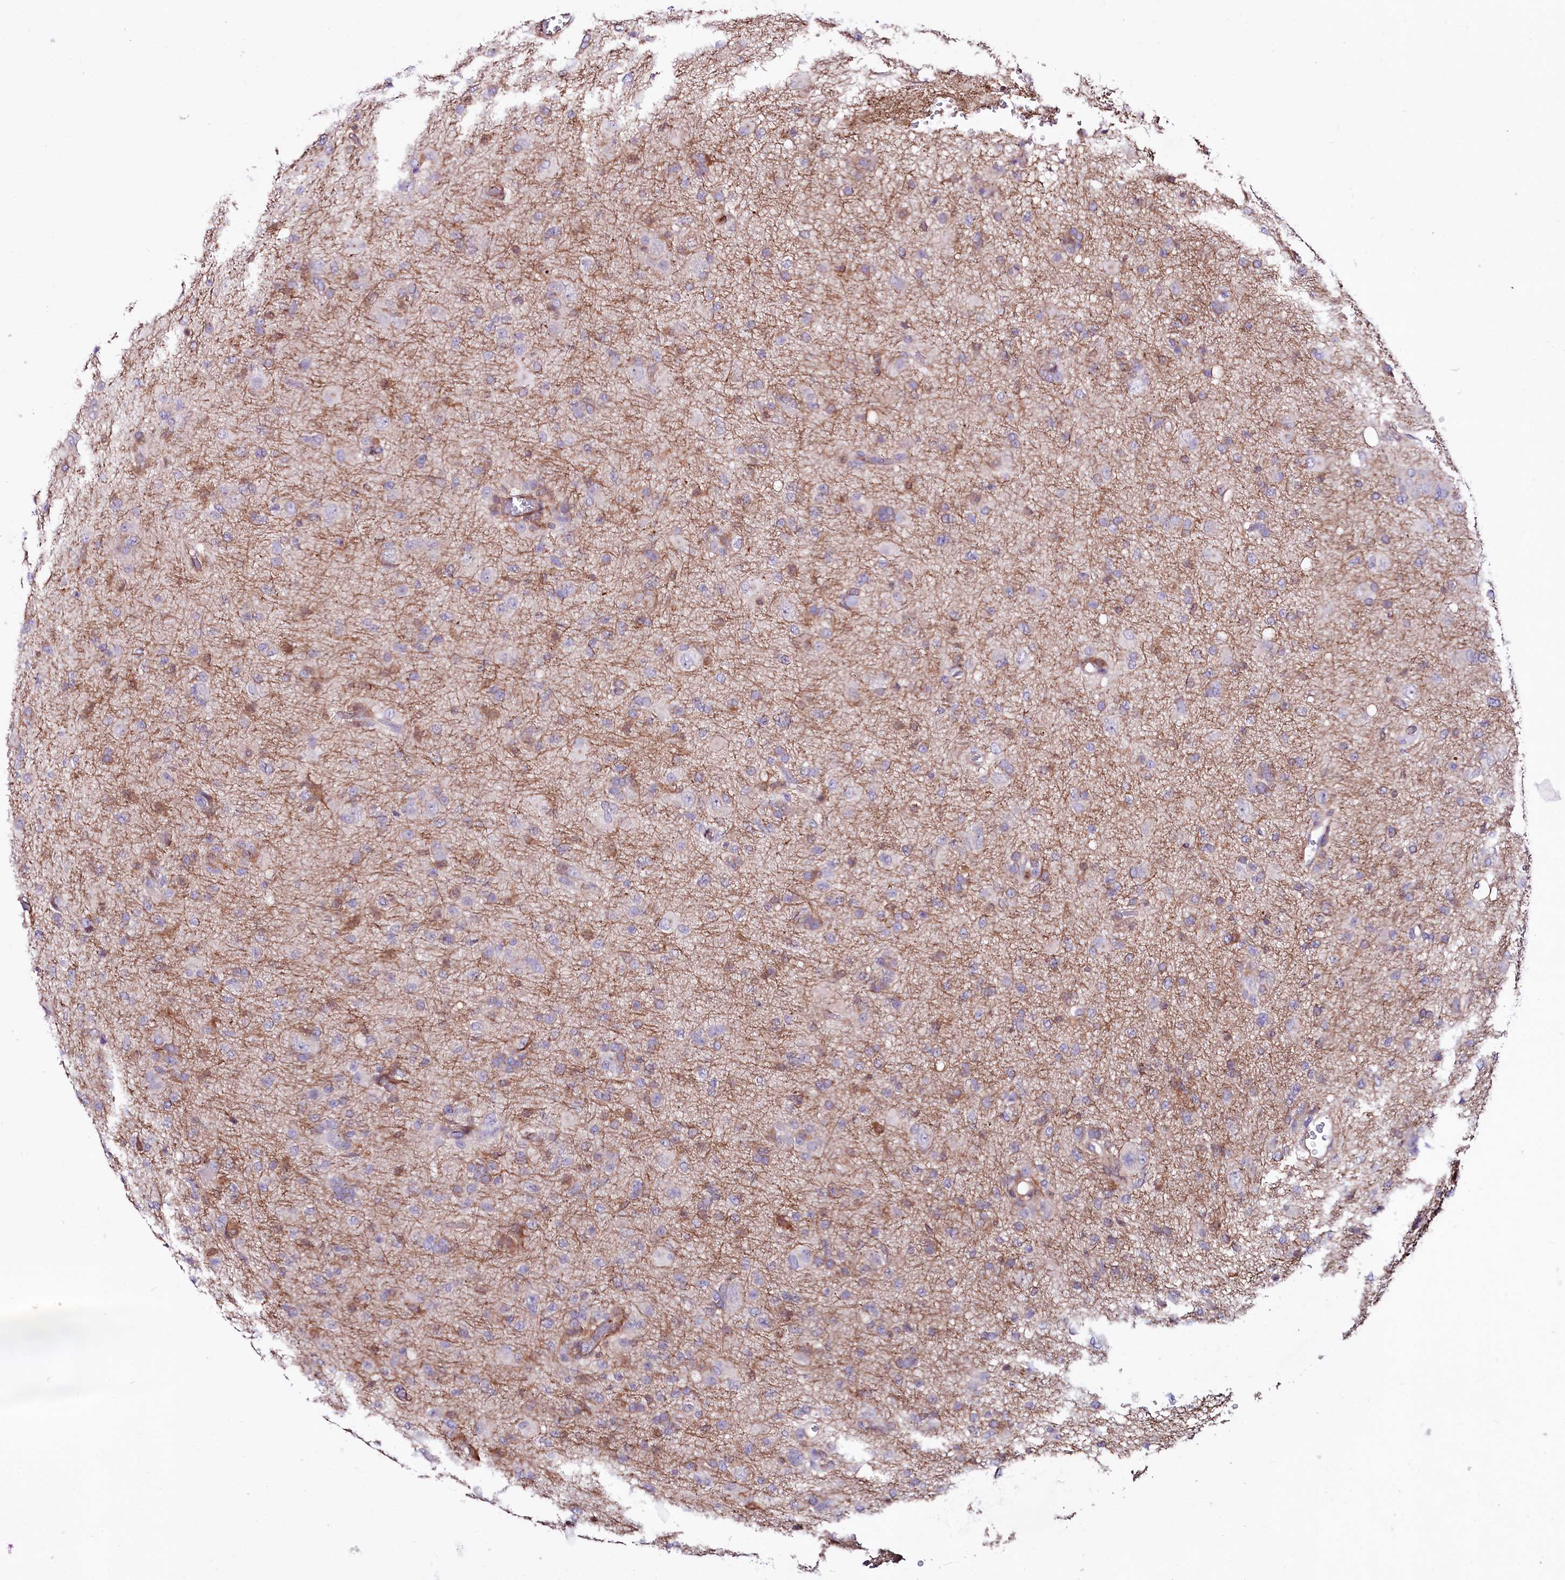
{"staining": {"intensity": "moderate", "quantity": "<25%", "location": "cytoplasmic/membranous"}, "tissue": "glioma", "cell_type": "Tumor cells", "image_type": "cancer", "snomed": [{"axis": "morphology", "description": "Glioma, malignant, High grade"}, {"axis": "topography", "description": "Brain"}], "caption": "Tumor cells show low levels of moderate cytoplasmic/membranous positivity in about <25% of cells in human malignant high-grade glioma.", "gene": "FCHSD2", "patient": {"sex": "female", "age": 57}}